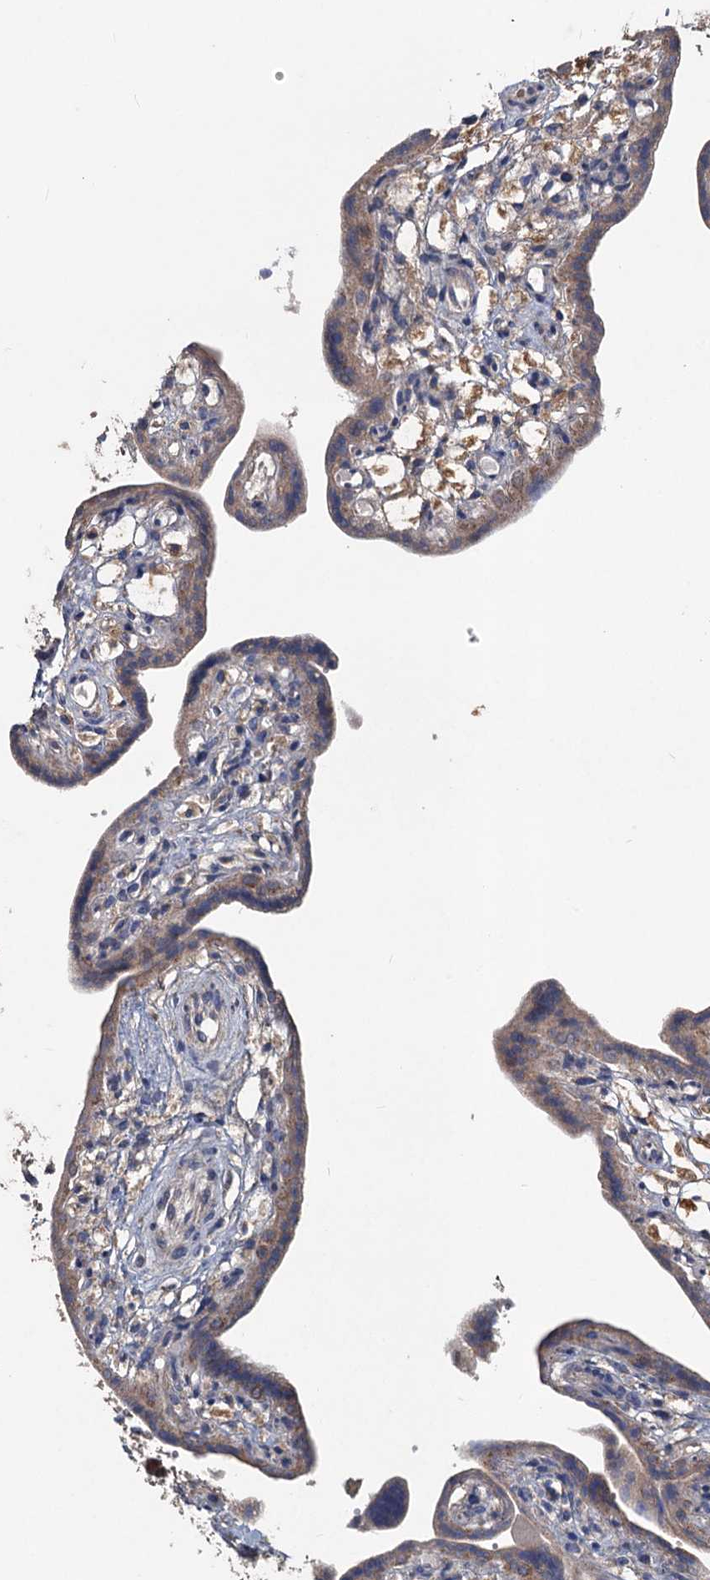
{"staining": {"intensity": "moderate", "quantity": ">75%", "location": "cytoplasmic/membranous"}, "tissue": "placenta", "cell_type": "Trophoblastic cells", "image_type": "normal", "snomed": [{"axis": "morphology", "description": "Normal tissue, NOS"}, {"axis": "topography", "description": "Placenta"}], "caption": "Unremarkable placenta was stained to show a protein in brown. There is medium levels of moderate cytoplasmic/membranous staining in approximately >75% of trophoblastic cells. The staining is performed using DAB (3,3'-diaminobenzidine) brown chromogen to label protein expression. The nuclei are counter-stained blue using hematoxylin.", "gene": "OTUB1", "patient": {"sex": "female", "age": 37}}